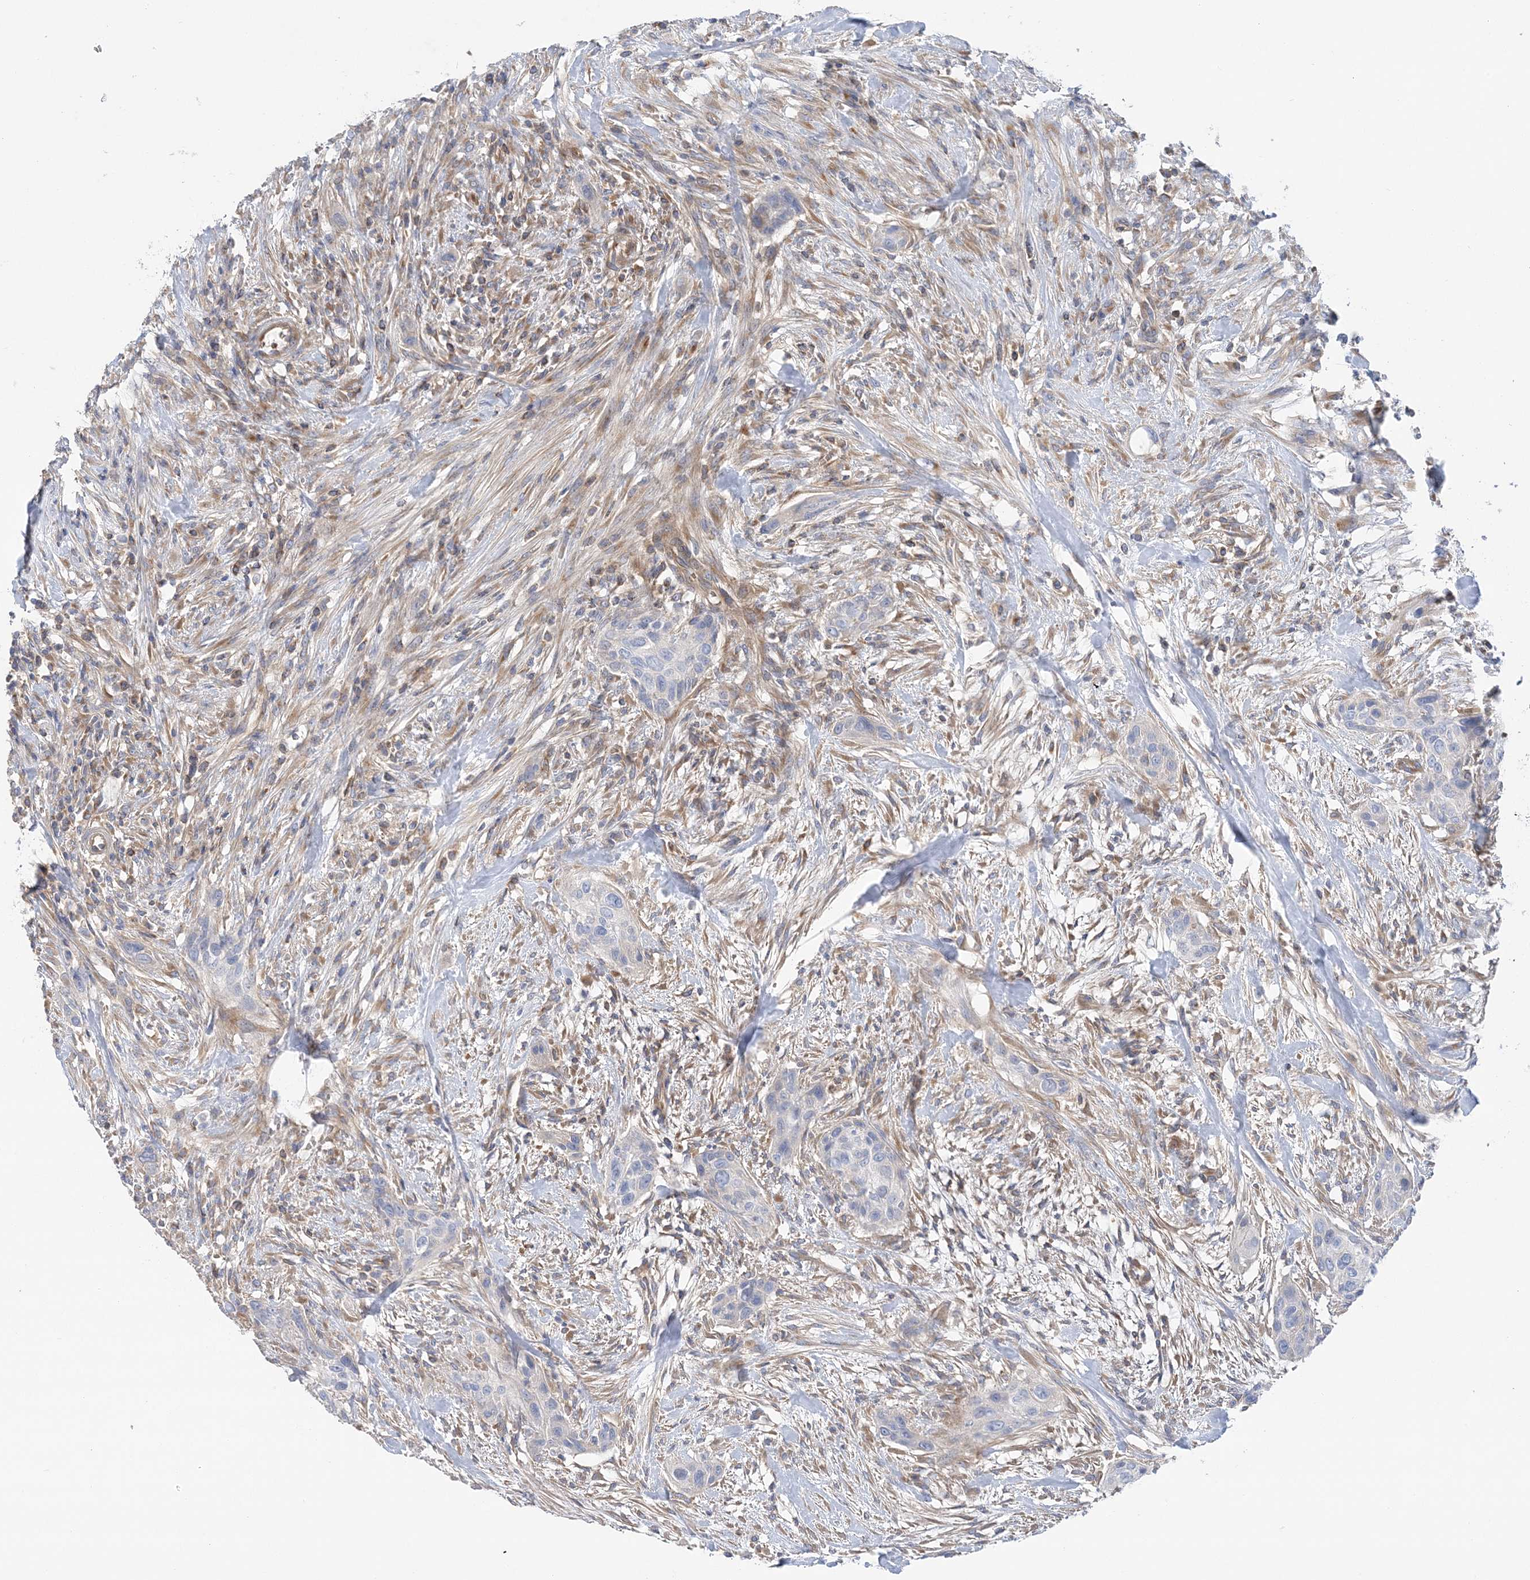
{"staining": {"intensity": "negative", "quantity": "none", "location": "none"}, "tissue": "urothelial cancer", "cell_type": "Tumor cells", "image_type": "cancer", "snomed": [{"axis": "morphology", "description": "Urothelial carcinoma, High grade"}, {"axis": "topography", "description": "Urinary bladder"}], "caption": "Photomicrograph shows no significant protein staining in tumor cells of high-grade urothelial carcinoma.", "gene": "FAM114A2", "patient": {"sex": "male", "age": 35}}